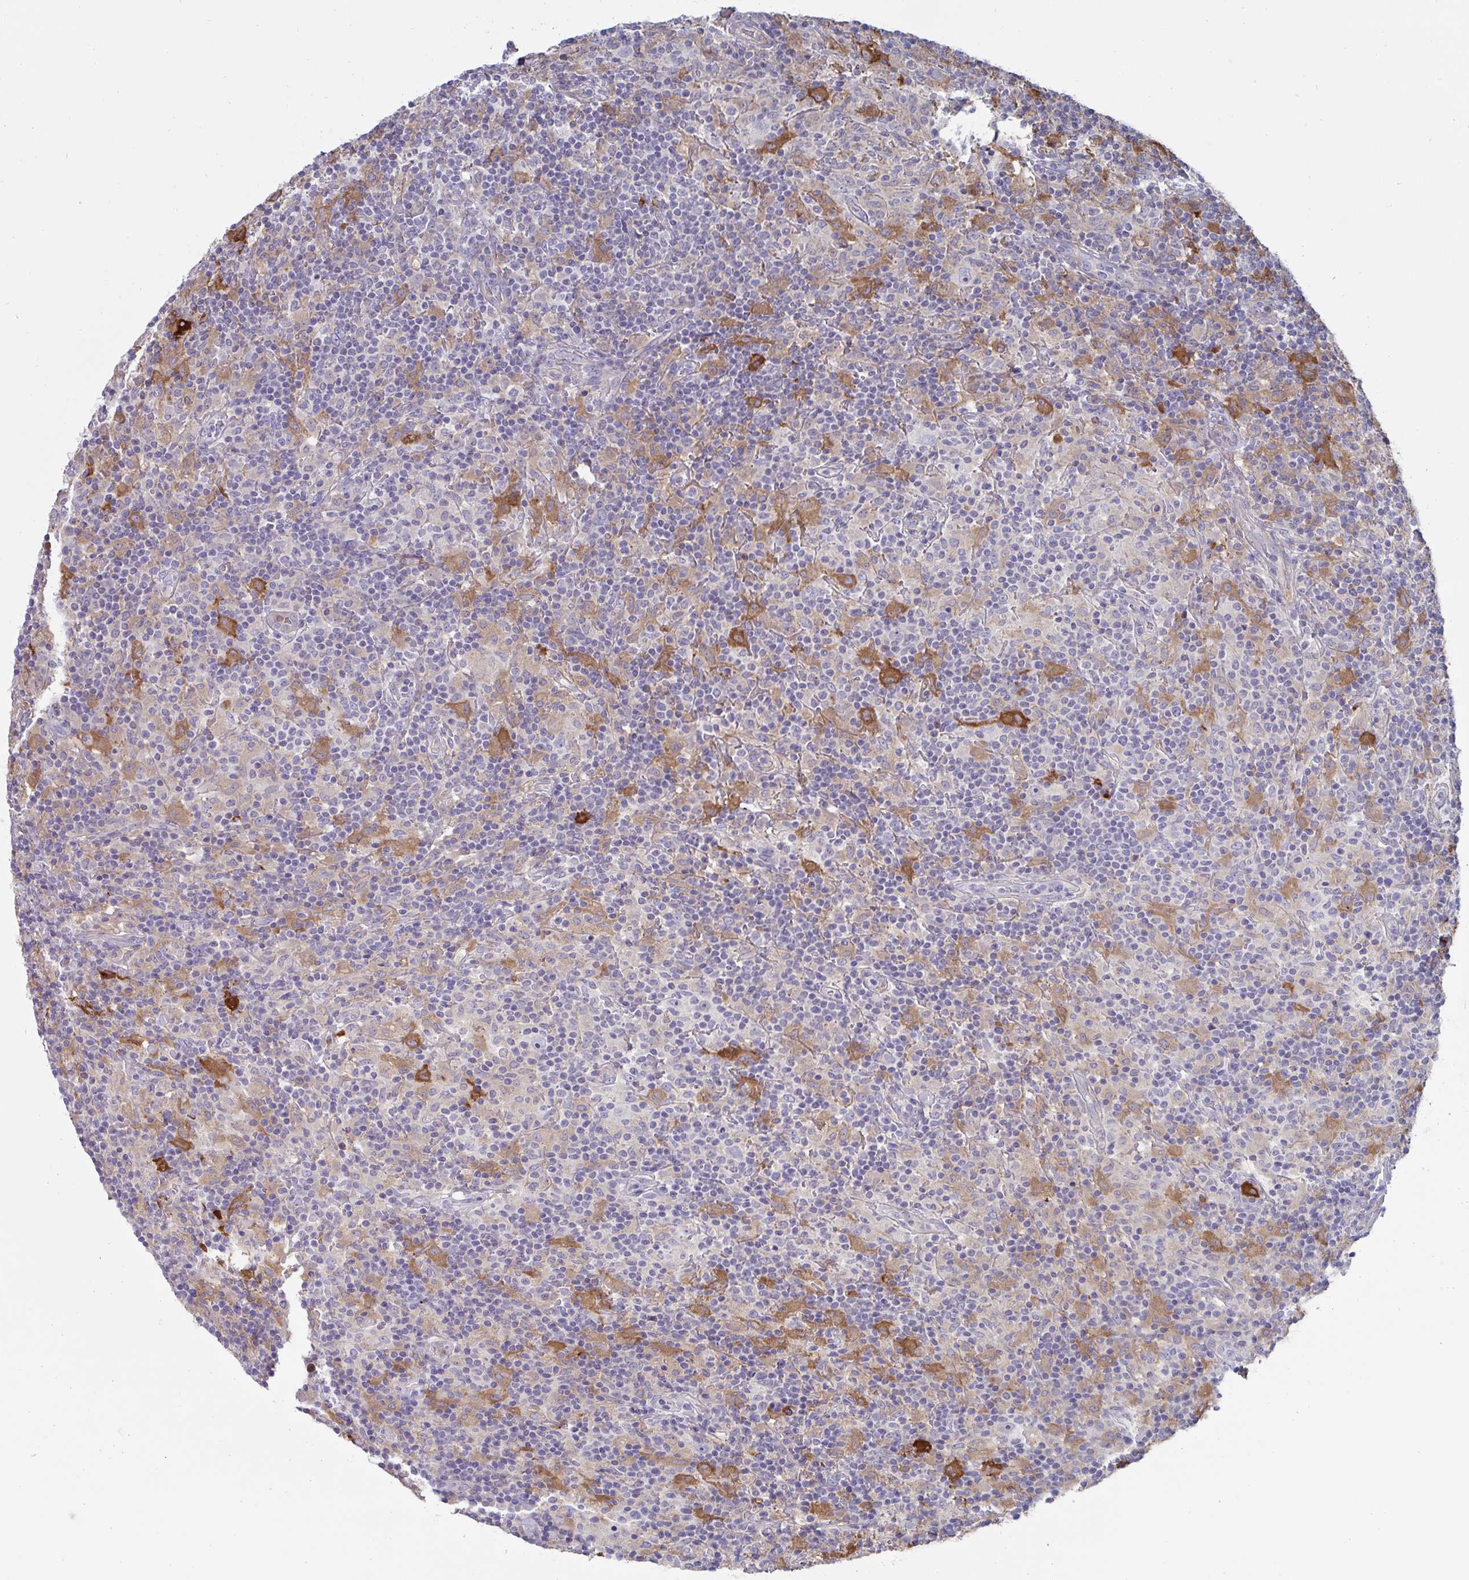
{"staining": {"intensity": "negative", "quantity": "none", "location": "none"}, "tissue": "lymphoma", "cell_type": "Tumor cells", "image_type": "cancer", "snomed": [{"axis": "morphology", "description": "Hodgkin's disease, NOS"}, {"axis": "topography", "description": "Lymph node"}], "caption": "Tumor cells show no significant protein staining in lymphoma.", "gene": "FBXL13", "patient": {"sex": "male", "age": 70}}